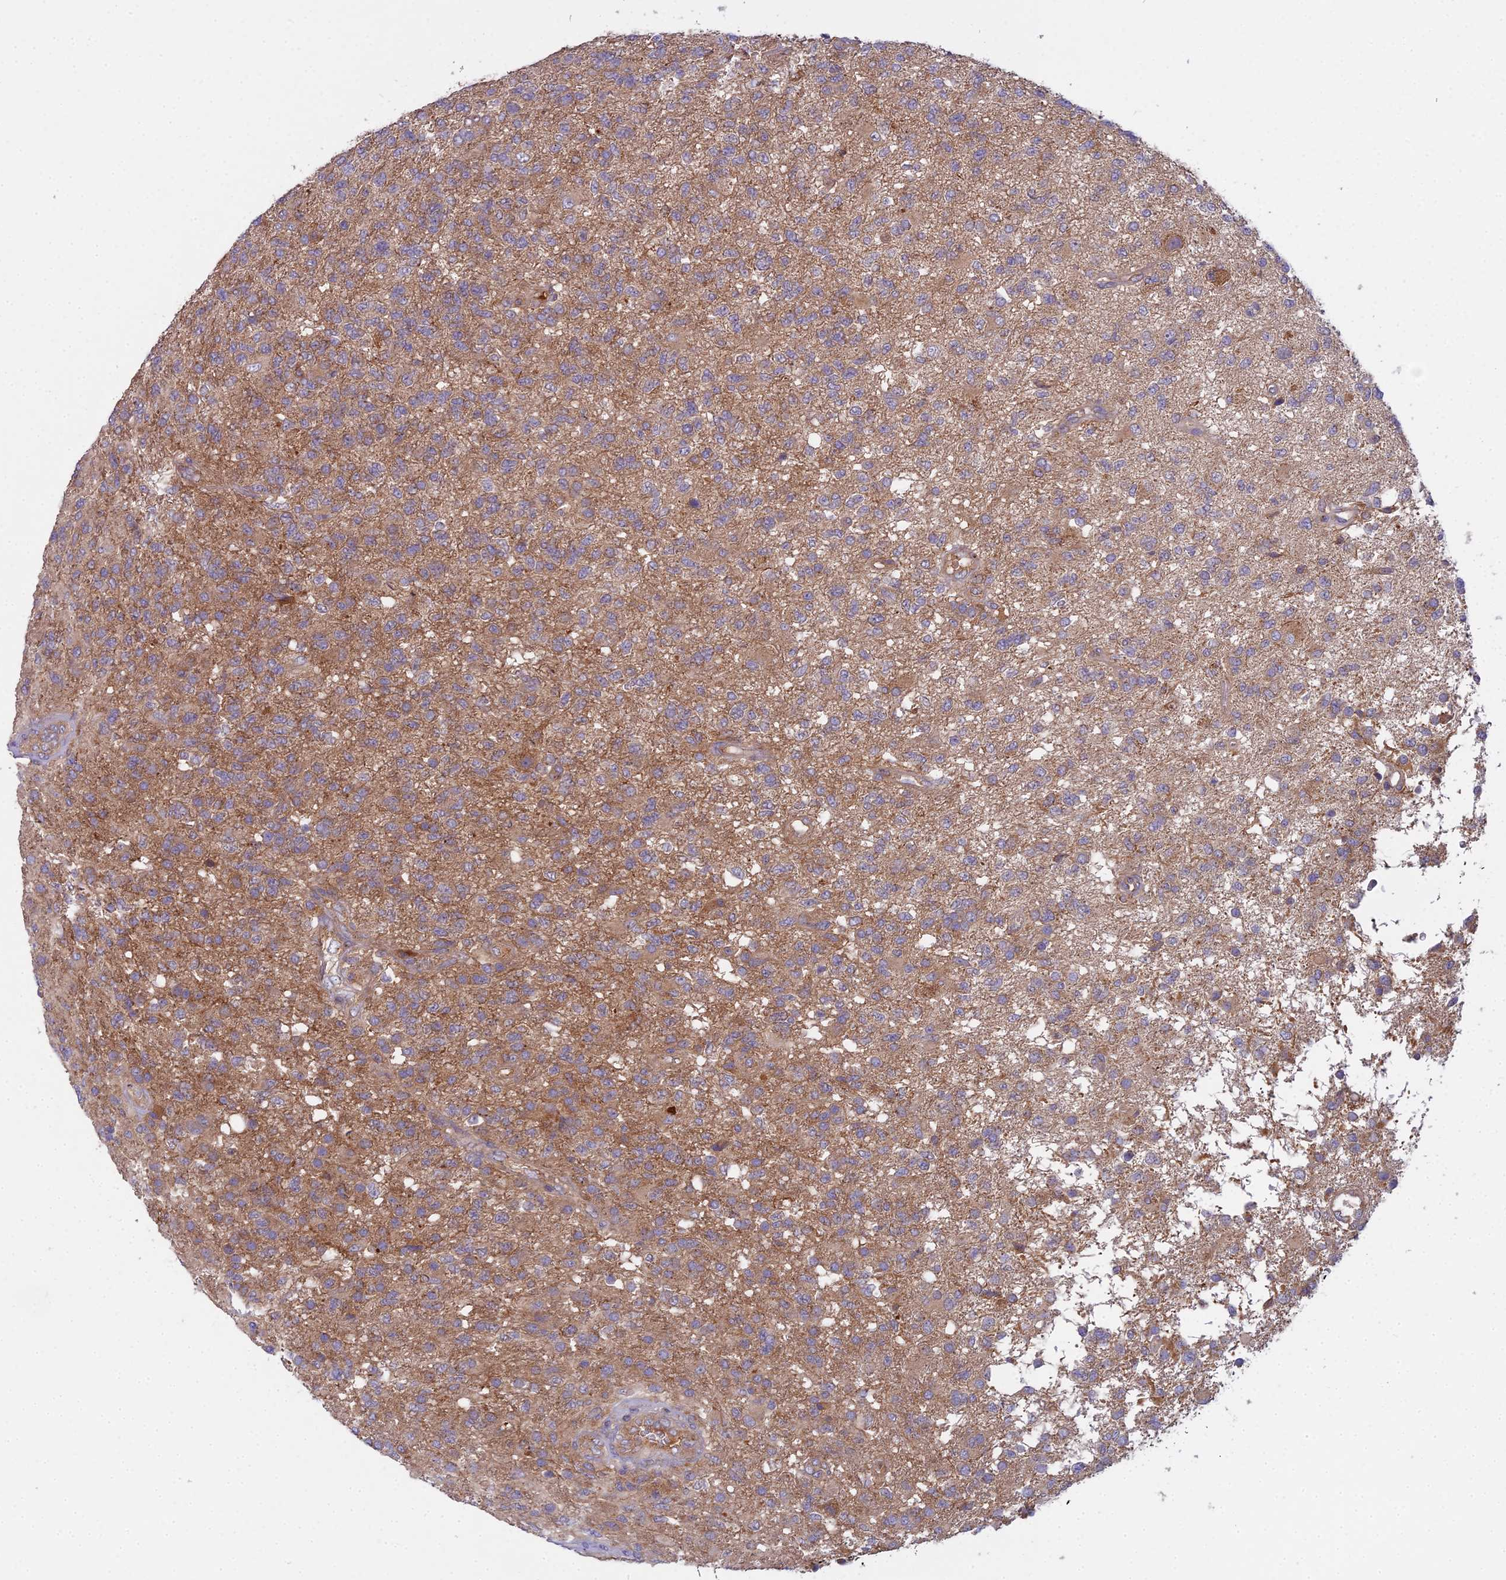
{"staining": {"intensity": "weak", "quantity": "25%-75%", "location": "cytoplasmic/membranous"}, "tissue": "glioma", "cell_type": "Tumor cells", "image_type": "cancer", "snomed": [{"axis": "morphology", "description": "Glioma, malignant, High grade"}, {"axis": "topography", "description": "Brain"}], "caption": "This micrograph reveals immunohistochemistry (IHC) staining of human glioma, with low weak cytoplasmic/membranous staining in approximately 25%-75% of tumor cells.", "gene": "CCDC167", "patient": {"sex": "male", "age": 56}}